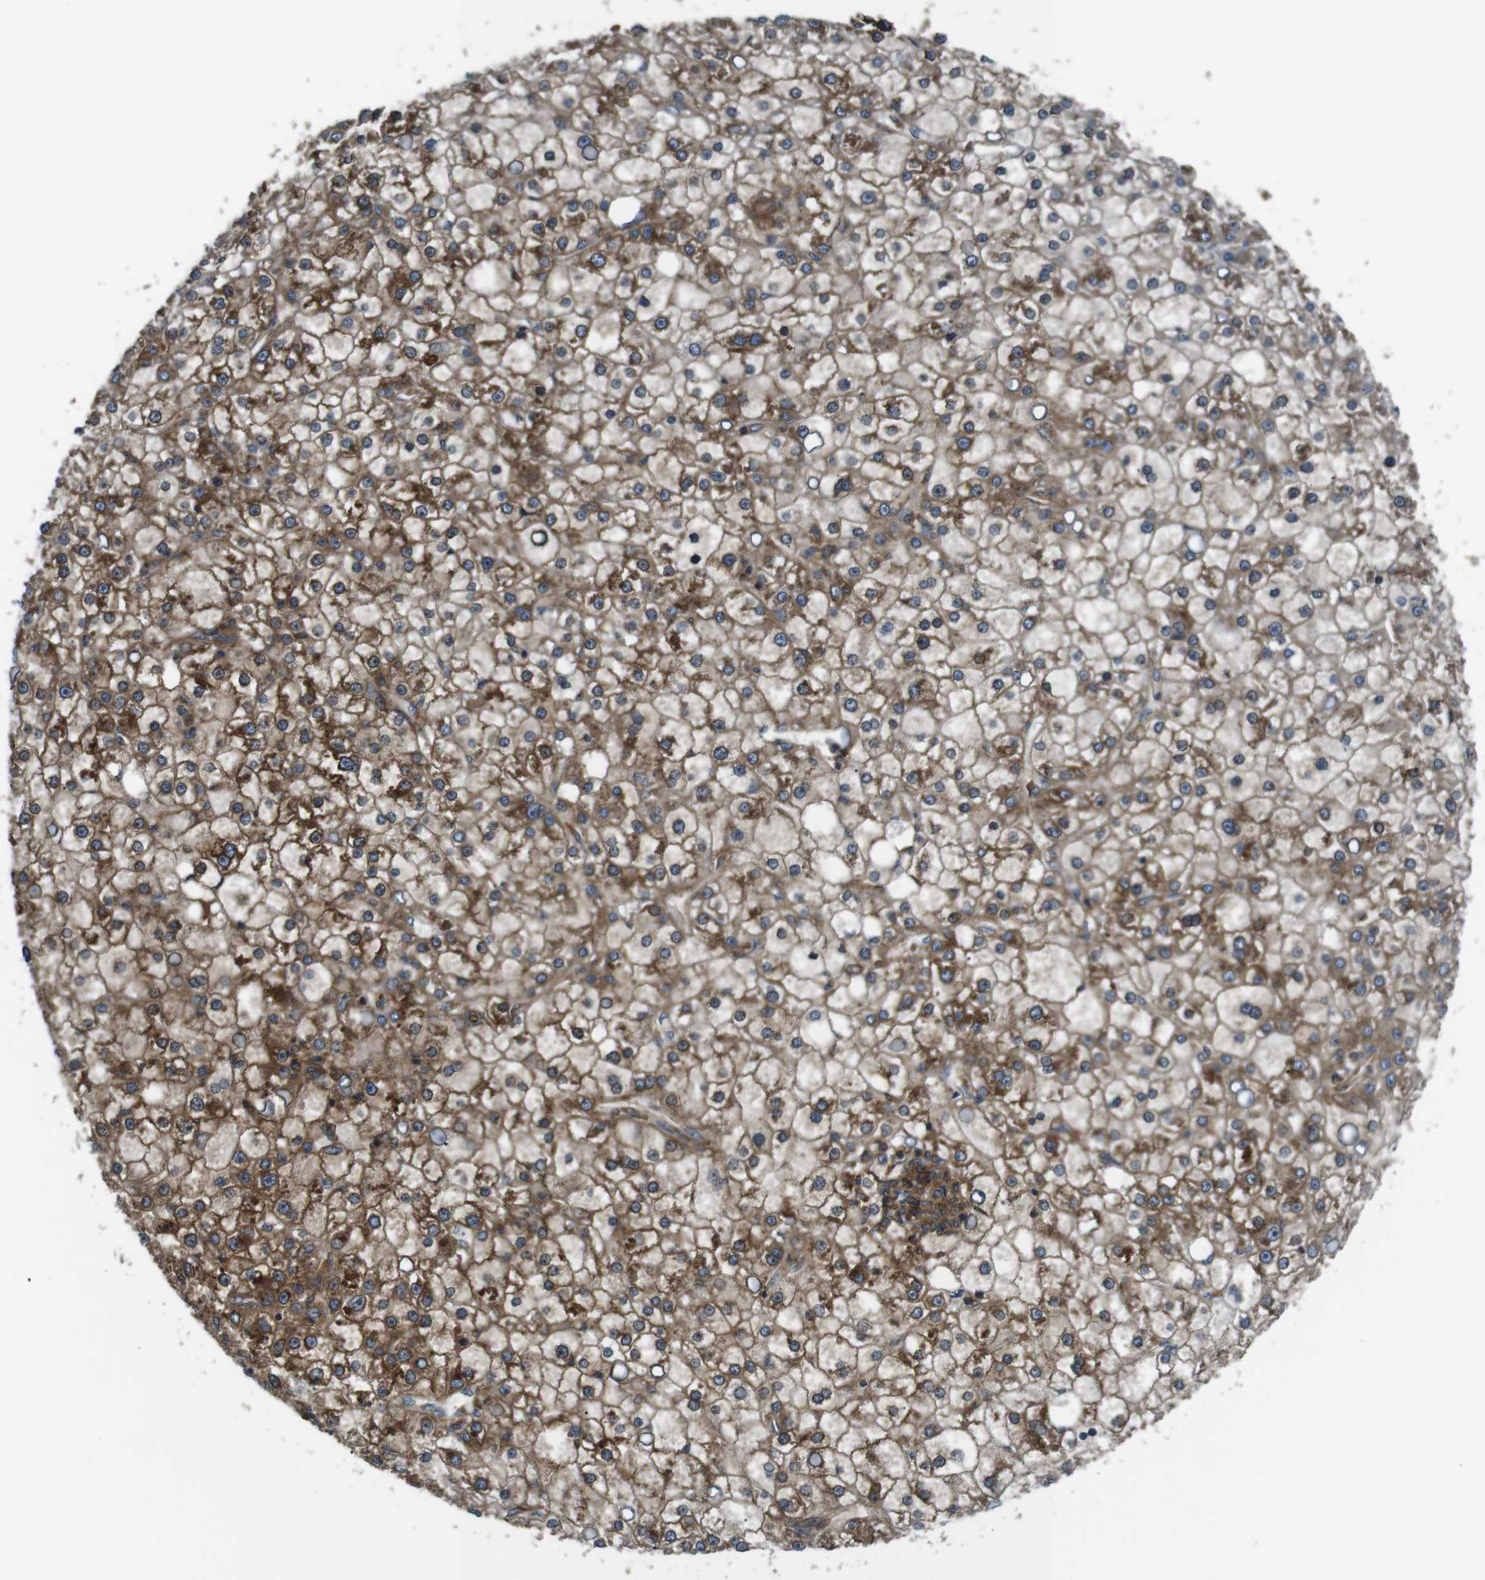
{"staining": {"intensity": "moderate", "quantity": ">75%", "location": "cytoplasmic/membranous"}, "tissue": "liver cancer", "cell_type": "Tumor cells", "image_type": "cancer", "snomed": [{"axis": "morphology", "description": "Carcinoma, Hepatocellular, NOS"}, {"axis": "topography", "description": "Liver"}], "caption": "DAB (3,3'-diaminobenzidine) immunohistochemical staining of liver hepatocellular carcinoma displays moderate cytoplasmic/membranous protein positivity in approximately >75% of tumor cells.", "gene": "TSC1", "patient": {"sex": "male", "age": 67}}